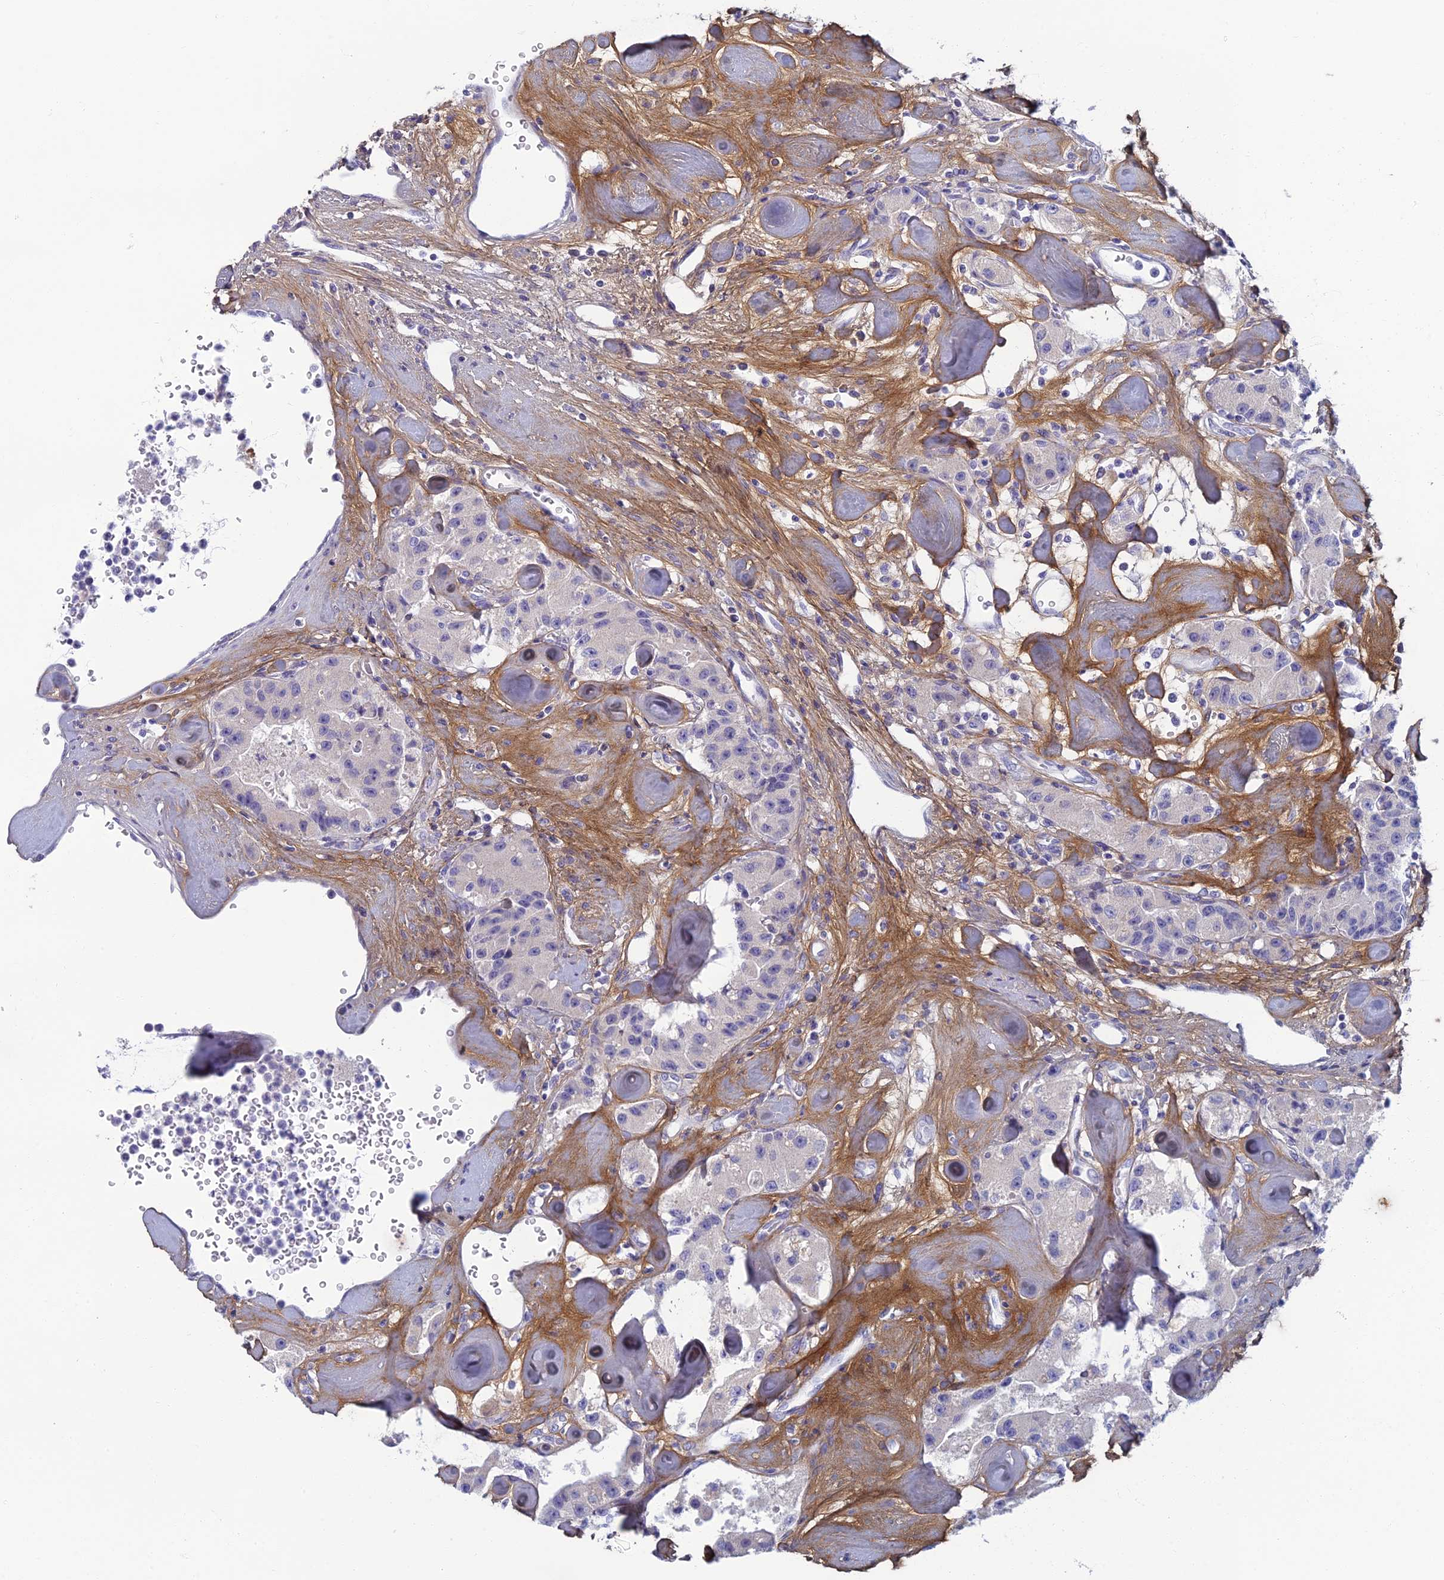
{"staining": {"intensity": "negative", "quantity": "none", "location": "none"}, "tissue": "carcinoid", "cell_type": "Tumor cells", "image_type": "cancer", "snomed": [{"axis": "morphology", "description": "Carcinoid, malignant, NOS"}, {"axis": "topography", "description": "Pancreas"}], "caption": "A histopathology image of human carcinoid is negative for staining in tumor cells.", "gene": "SLC25A41", "patient": {"sex": "male", "age": 41}}